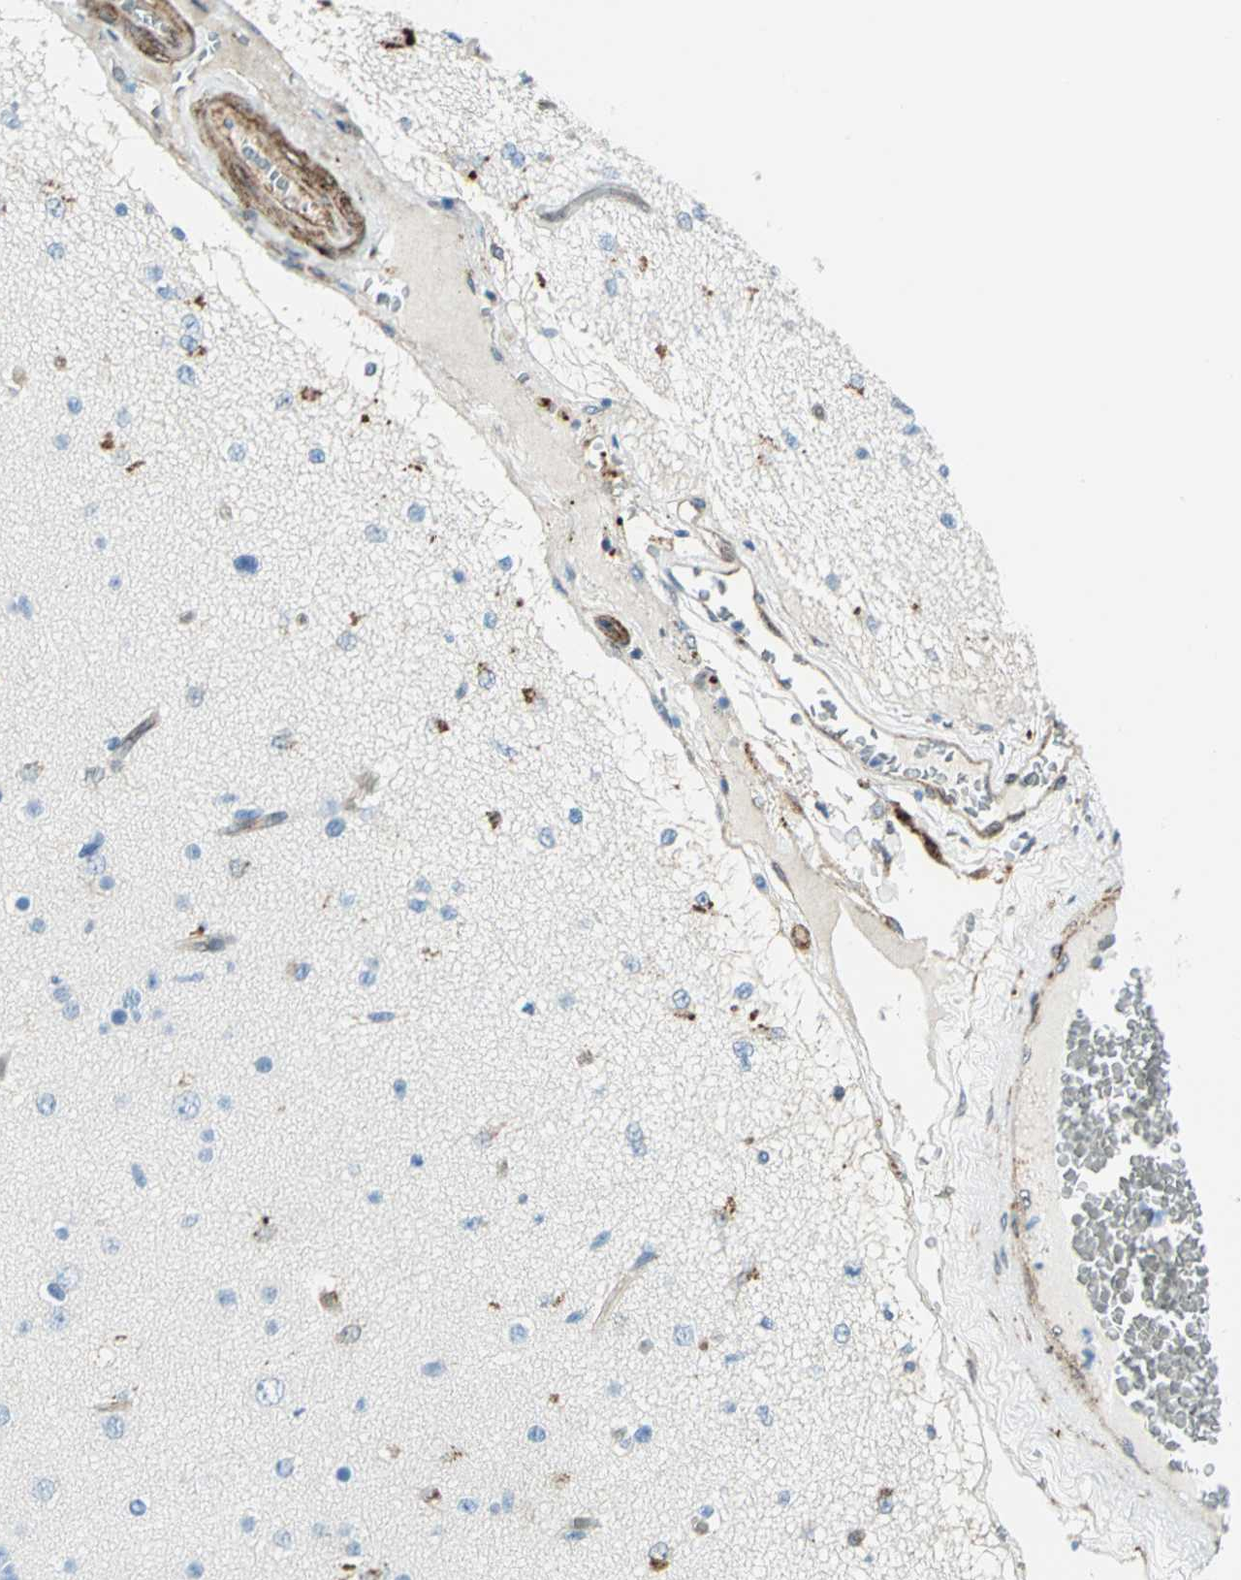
{"staining": {"intensity": "weak", "quantity": "<25%", "location": "cytoplasmic/membranous"}, "tissue": "glioma", "cell_type": "Tumor cells", "image_type": "cancer", "snomed": [{"axis": "morphology", "description": "Glioma, malignant, High grade"}, {"axis": "topography", "description": "Brain"}], "caption": "High magnification brightfield microscopy of glioma stained with DAB (brown) and counterstained with hematoxylin (blue): tumor cells show no significant expression.", "gene": "HSPB1", "patient": {"sex": "male", "age": 33}}